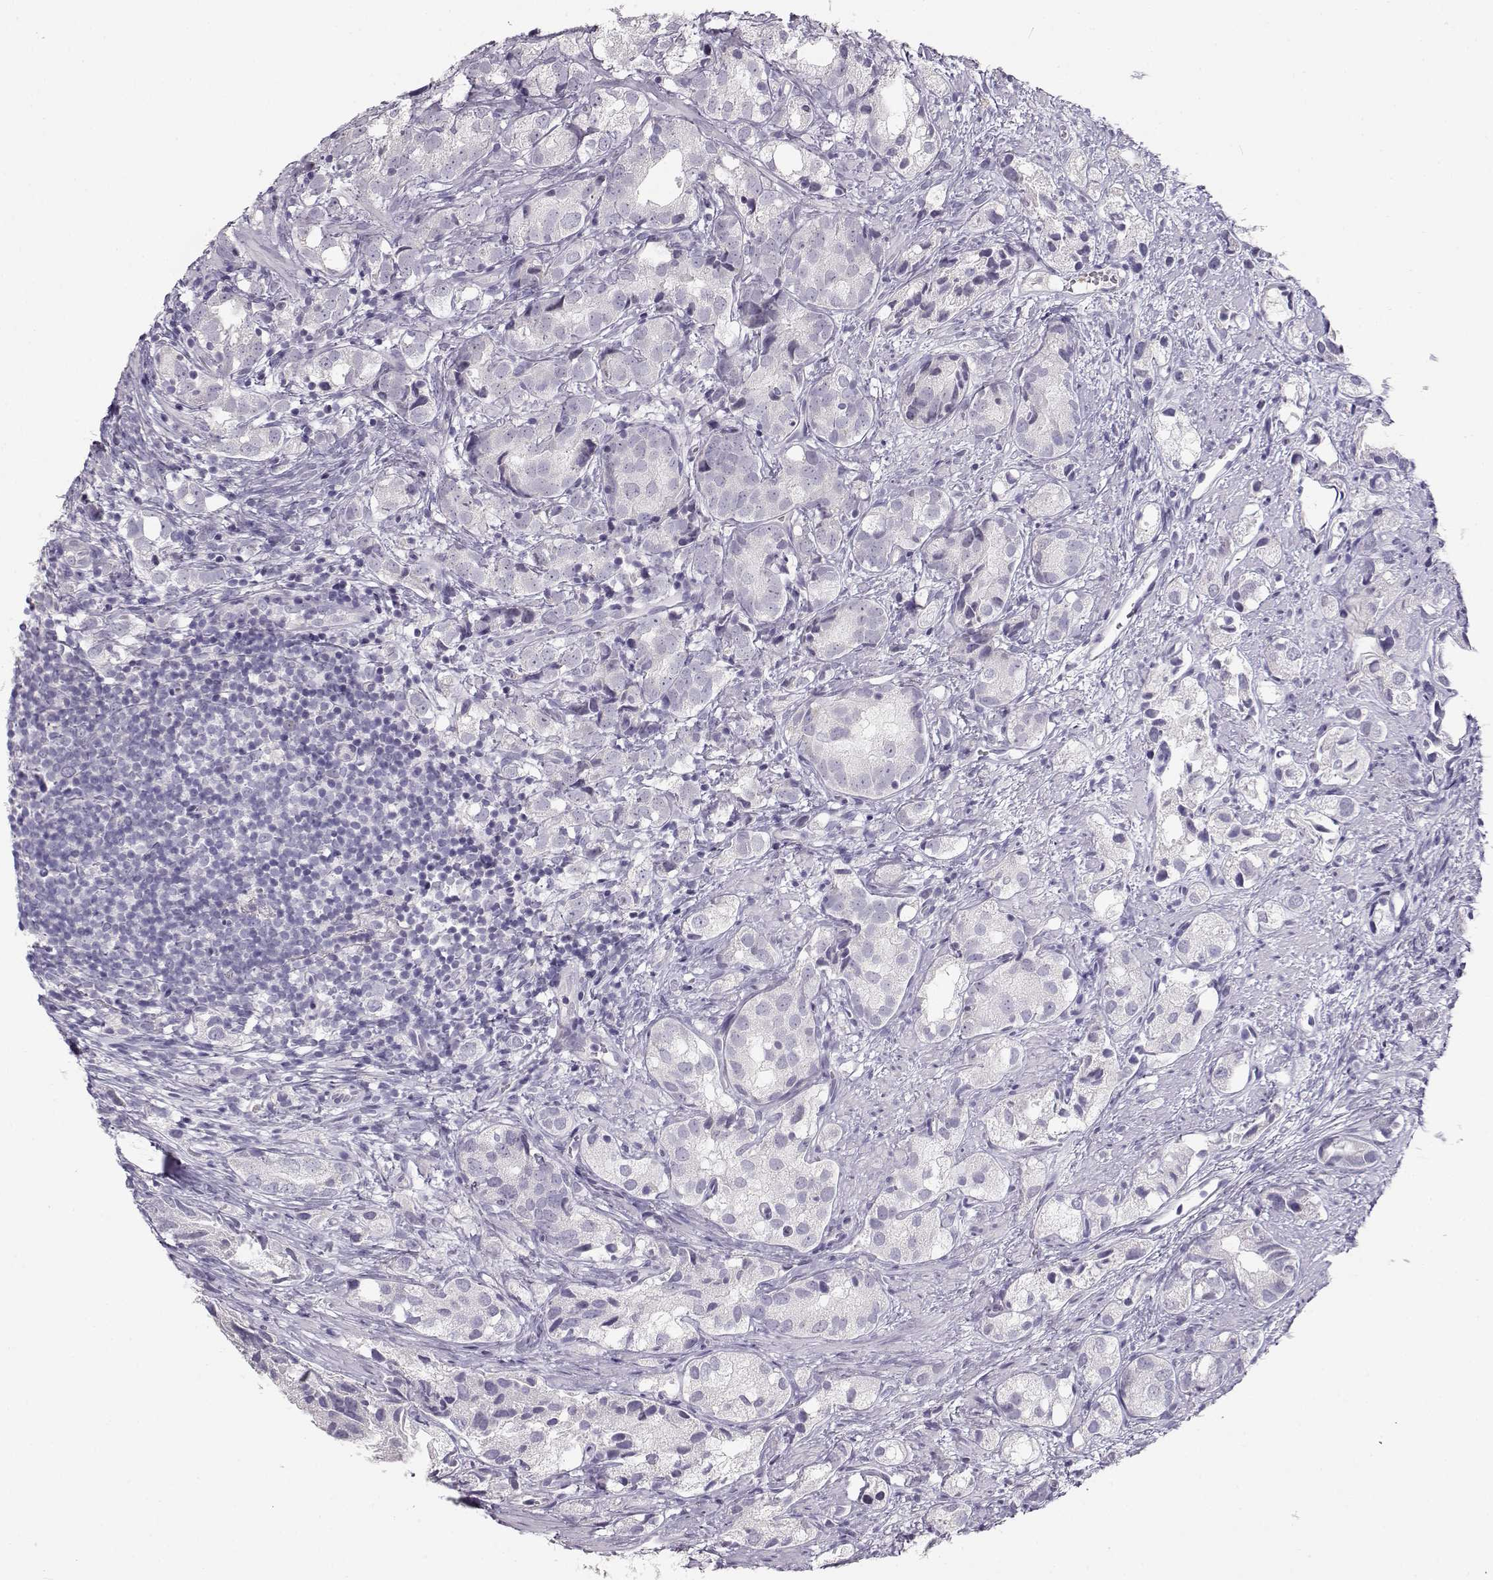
{"staining": {"intensity": "negative", "quantity": "none", "location": "none"}, "tissue": "prostate cancer", "cell_type": "Tumor cells", "image_type": "cancer", "snomed": [{"axis": "morphology", "description": "Adenocarcinoma, High grade"}, {"axis": "topography", "description": "Prostate"}], "caption": "A histopathology image of human prostate cancer is negative for staining in tumor cells.", "gene": "NUTM1", "patient": {"sex": "male", "age": 82}}